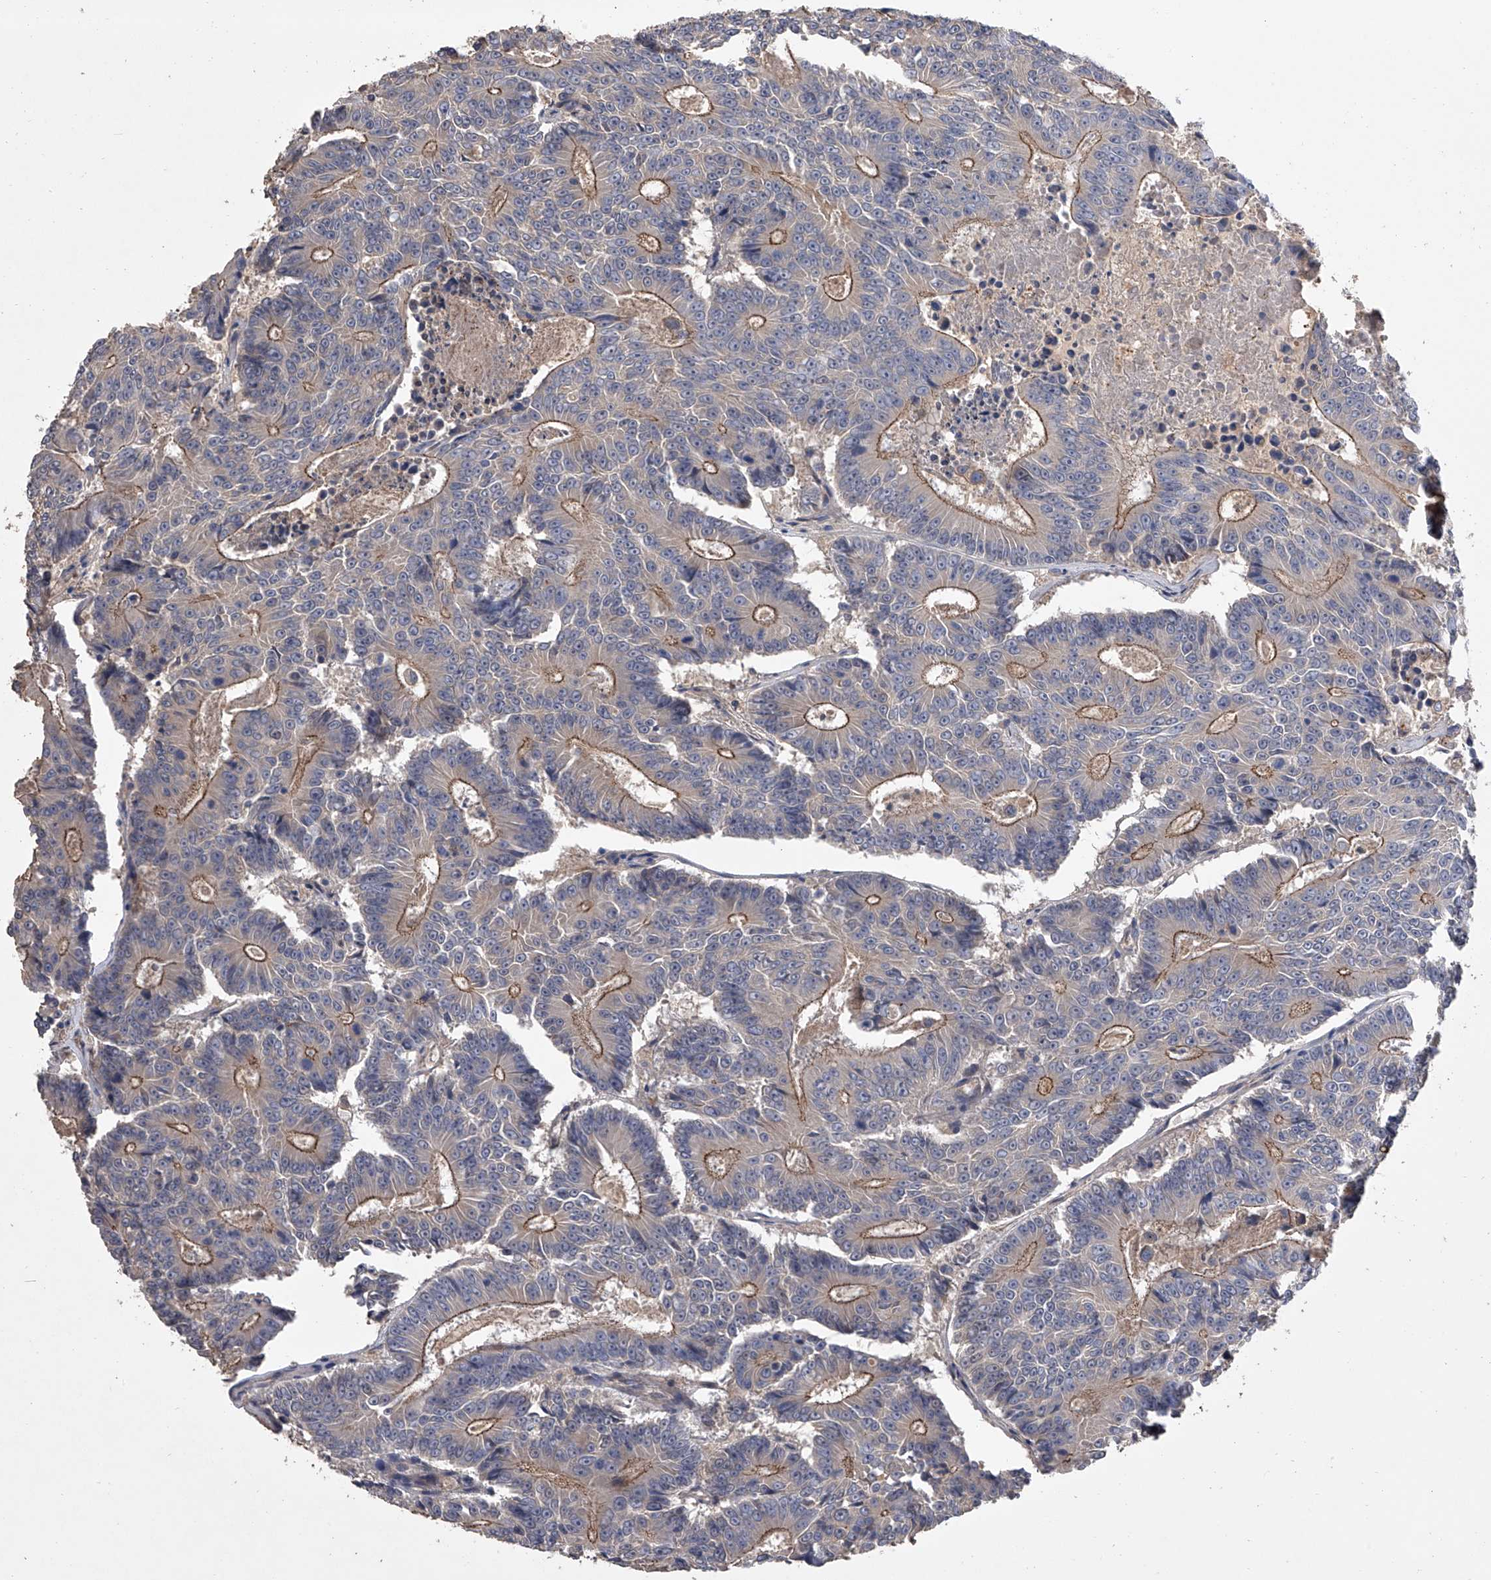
{"staining": {"intensity": "moderate", "quantity": "25%-75%", "location": "cytoplasmic/membranous"}, "tissue": "colorectal cancer", "cell_type": "Tumor cells", "image_type": "cancer", "snomed": [{"axis": "morphology", "description": "Adenocarcinoma, NOS"}, {"axis": "topography", "description": "Colon"}], "caption": "Moderate cytoplasmic/membranous protein staining is appreciated in approximately 25%-75% of tumor cells in colorectal adenocarcinoma. Nuclei are stained in blue.", "gene": "ZNF343", "patient": {"sex": "male", "age": 83}}